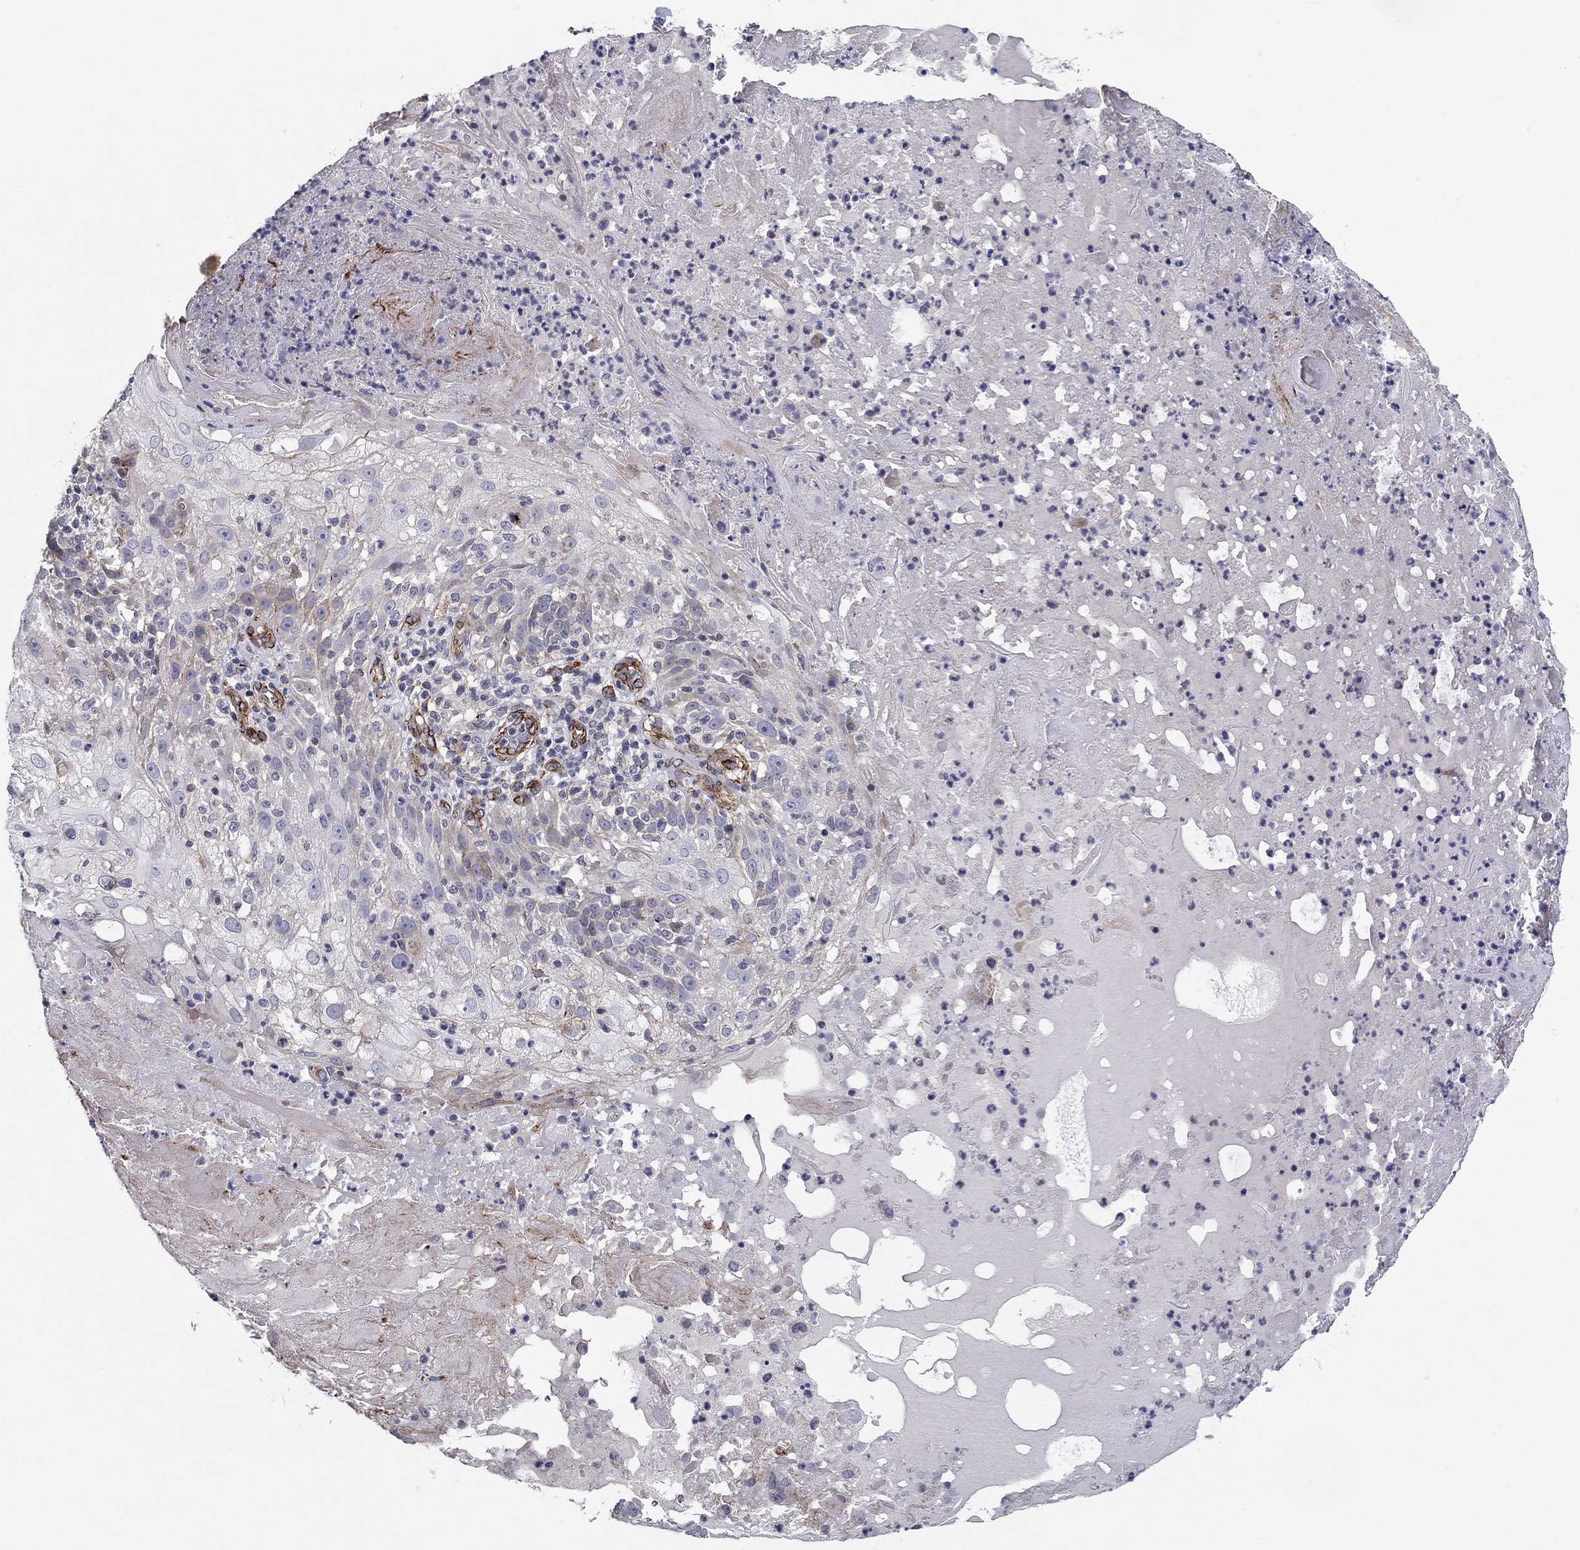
{"staining": {"intensity": "negative", "quantity": "none", "location": "none"}, "tissue": "skin cancer", "cell_type": "Tumor cells", "image_type": "cancer", "snomed": [{"axis": "morphology", "description": "Normal tissue, NOS"}, {"axis": "morphology", "description": "Squamous cell carcinoma, NOS"}, {"axis": "topography", "description": "Skin"}], "caption": "Squamous cell carcinoma (skin) was stained to show a protein in brown. There is no significant expression in tumor cells.", "gene": "SYNC", "patient": {"sex": "female", "age": 83}}